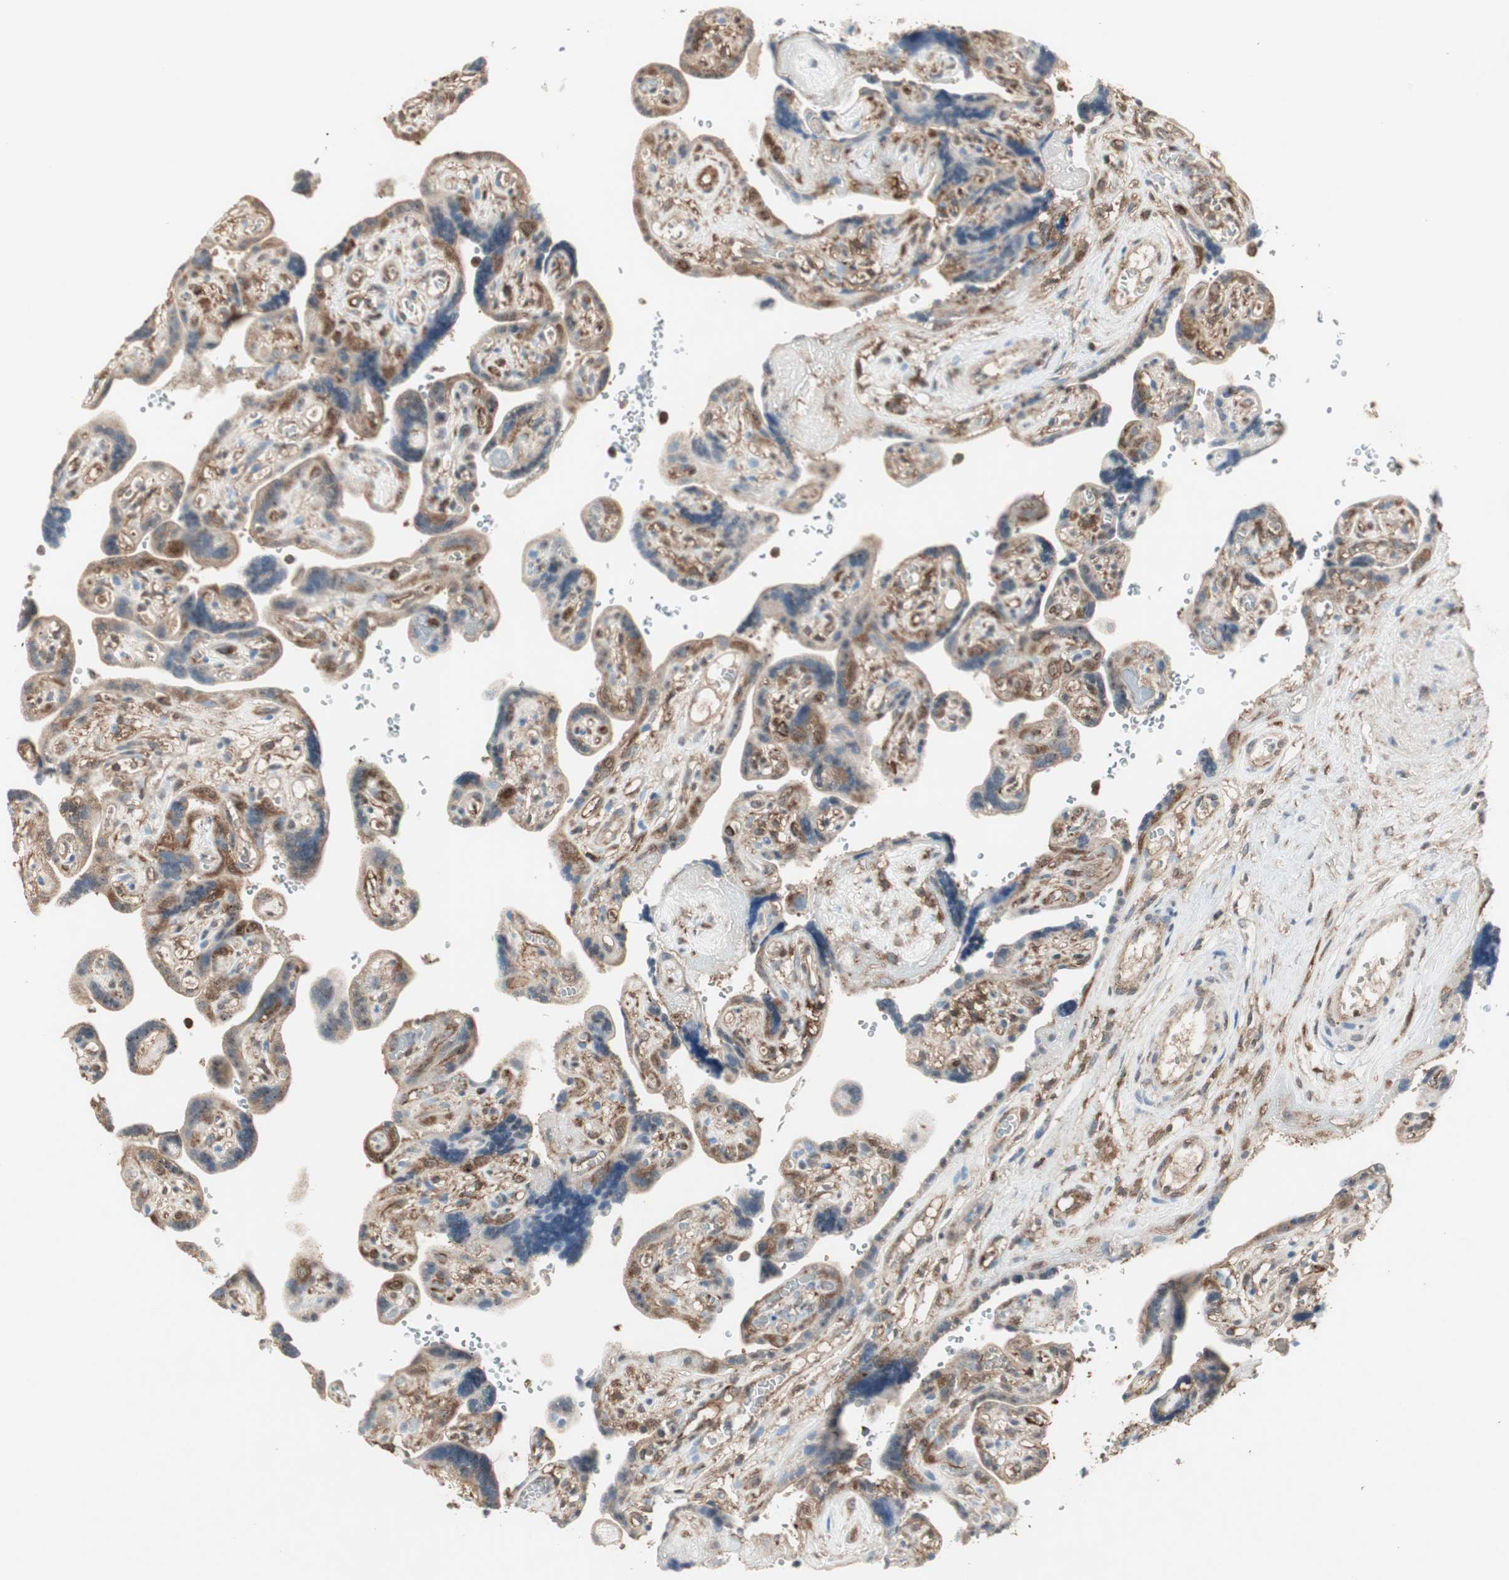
{"staining": {"intensity": "moderate", "quantity": ">75%", "location": "cytoplasmic/membranous"}, "tissue": "placenta", "cell_type": "Decidual cells", "image_type": "normal", "snomed": [{"axis": "morphology", "description": "Normal tissue, NOS"}, {"axis": "topography", "description": "Placenta"}], "caption": "Placenta stained for a protein reveals moderate cytoplasmic/membranous positivity in decidual cells.", "gene": "MMP3", "patient": {"sex": "female", "age": 30}}